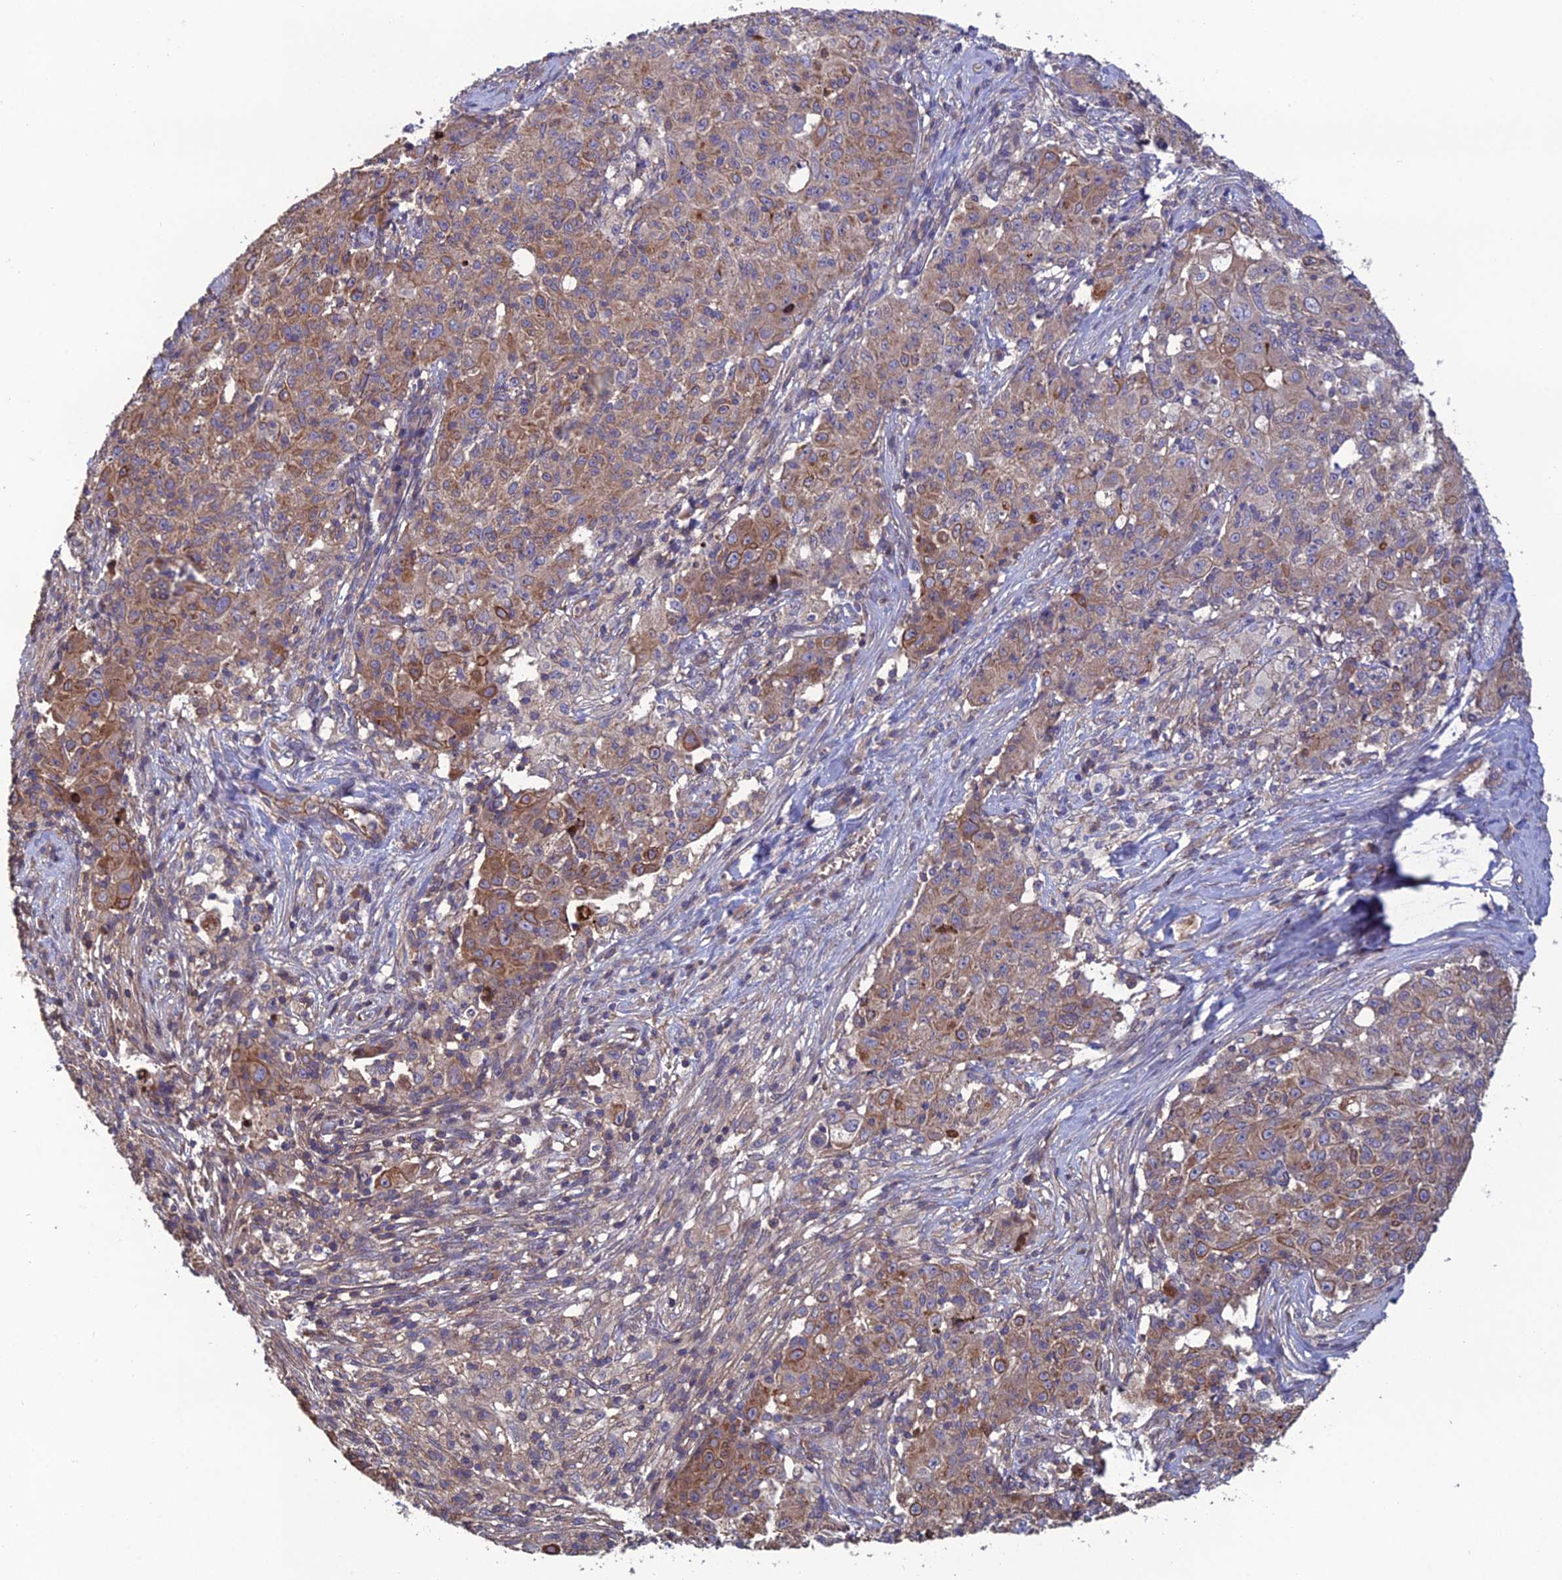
{"staining": {"intensity": "moderate", "quantity": "25%-75%", "location": "cytoplasmic/membranous"}, "tissue": "ovarian cancer", "cell_type": "Tumor cells", "image_type": "cancer", "snomed": [{"axis": "morphology", "description": "Carcinoma, endometroid"}, {"axis": "topography", "description": "Ovary"}], "caption": "Protein staining shows moderate cytoplasmic/membranous positivity in about 25%-75% of tumor cells in ovarian cancer (endometroid carcinoma).", "gene": "GALR2", "patient": {"sex": "female", "age": 42}}